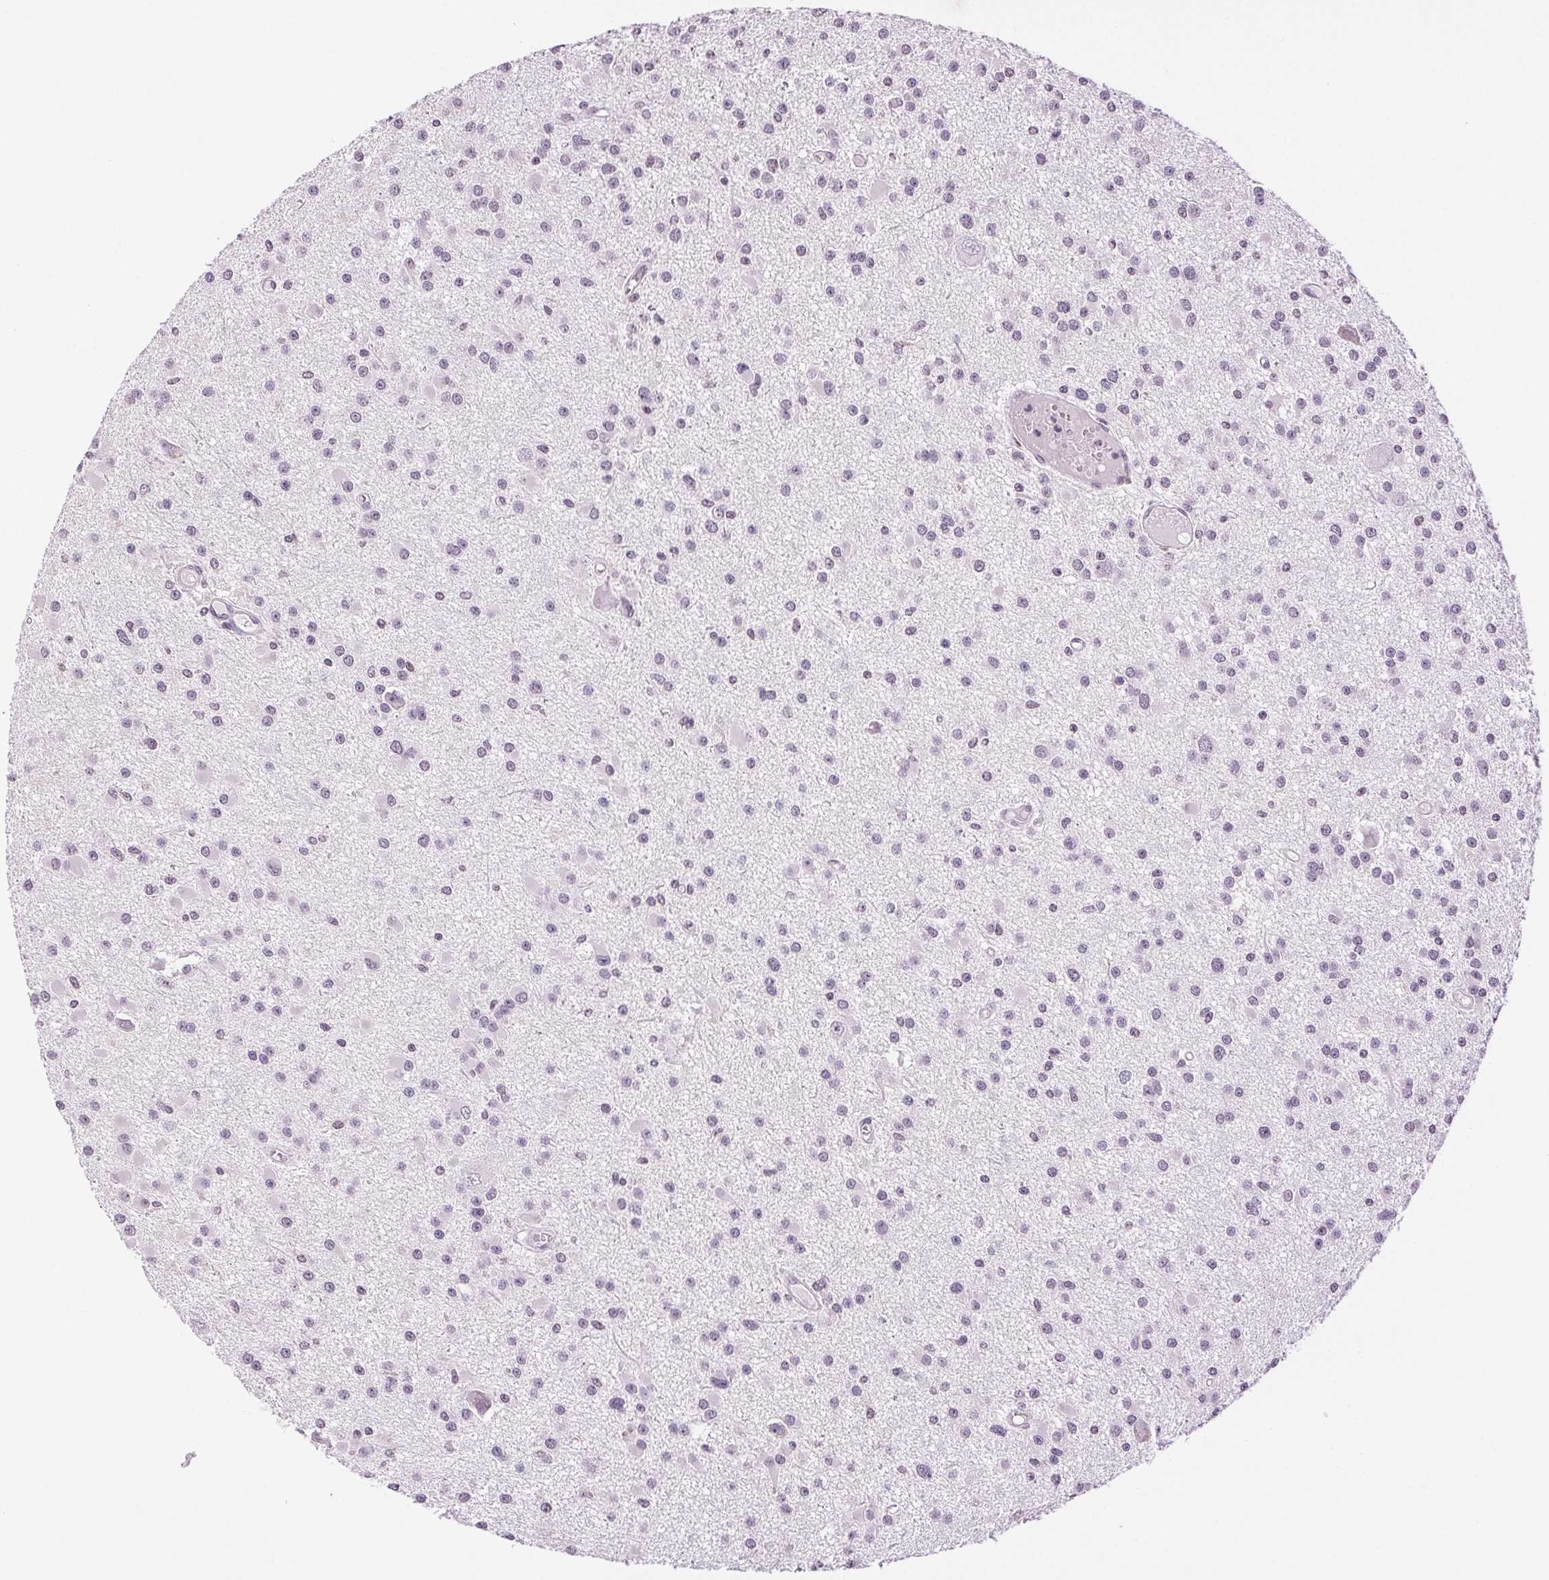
{"staining": {"intensity": "negative", "quantity": "none", "location": "none"}, "tissue": "glioma", "cell_type": "Tumor cells", "image_type": "cancer", "snomed": [{"axis": "morphology", "description": "Glioma, malignant, High grade"}, {"axis": "topography", "description": "Brain"}], "caption": "Immunohistochemistry (IHC) of human malignant glioma (high-grade) displays no staining in tumor cells.", "gene": "TNNT3", "patient": {"sex": "male", "age": 54}}